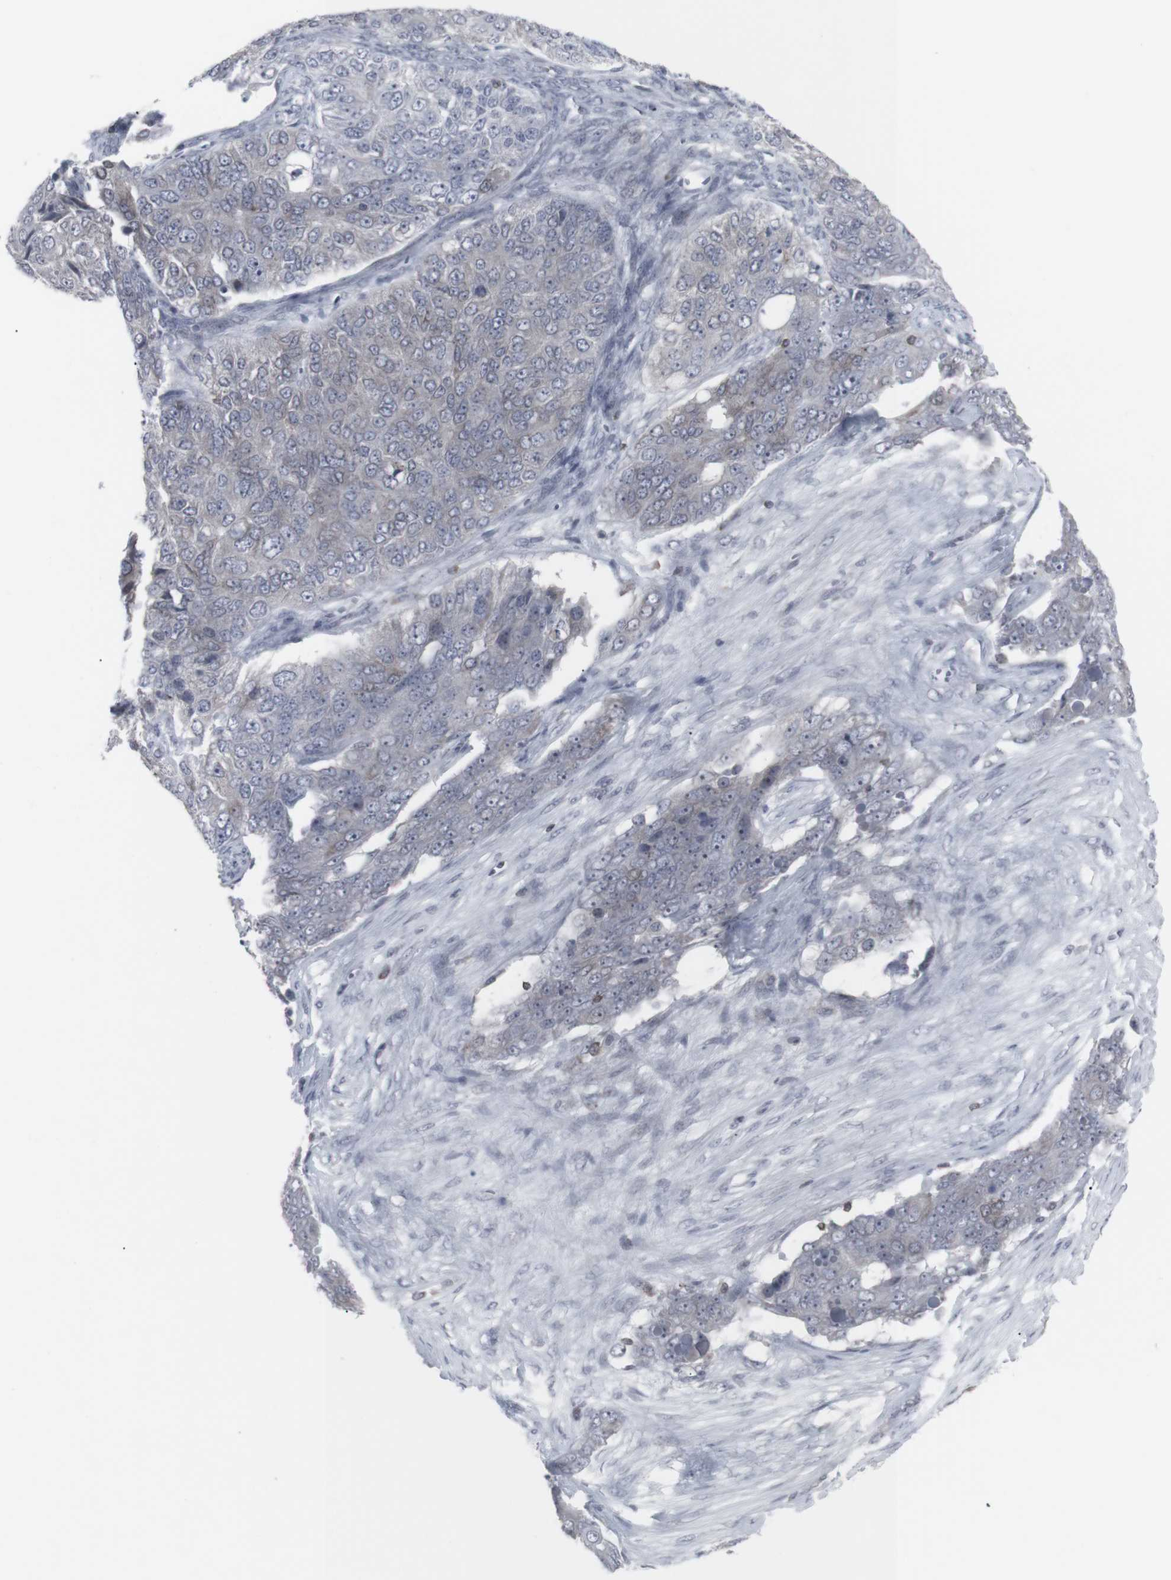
{"staining": {"intensity": "negative", "quantity": "none", "location": "none"}, "tissue": "ovarian cancer", "cell_type": "Tumor cells", "image_type": "cancer", "snomed": [{"axis": "morphology", "description": "Carcinoma, endometroid"}, {"axis": "topography", "description": "Ovary"}], "caption": "DAB (3,3'-diaminobenzidine) immunohistochemical staining of human ovarian endometroid carcinoma shows no significant staining in tumor cells.", "gene": "APOBEC2", "patient": {"sex": "female", "age": 51}}